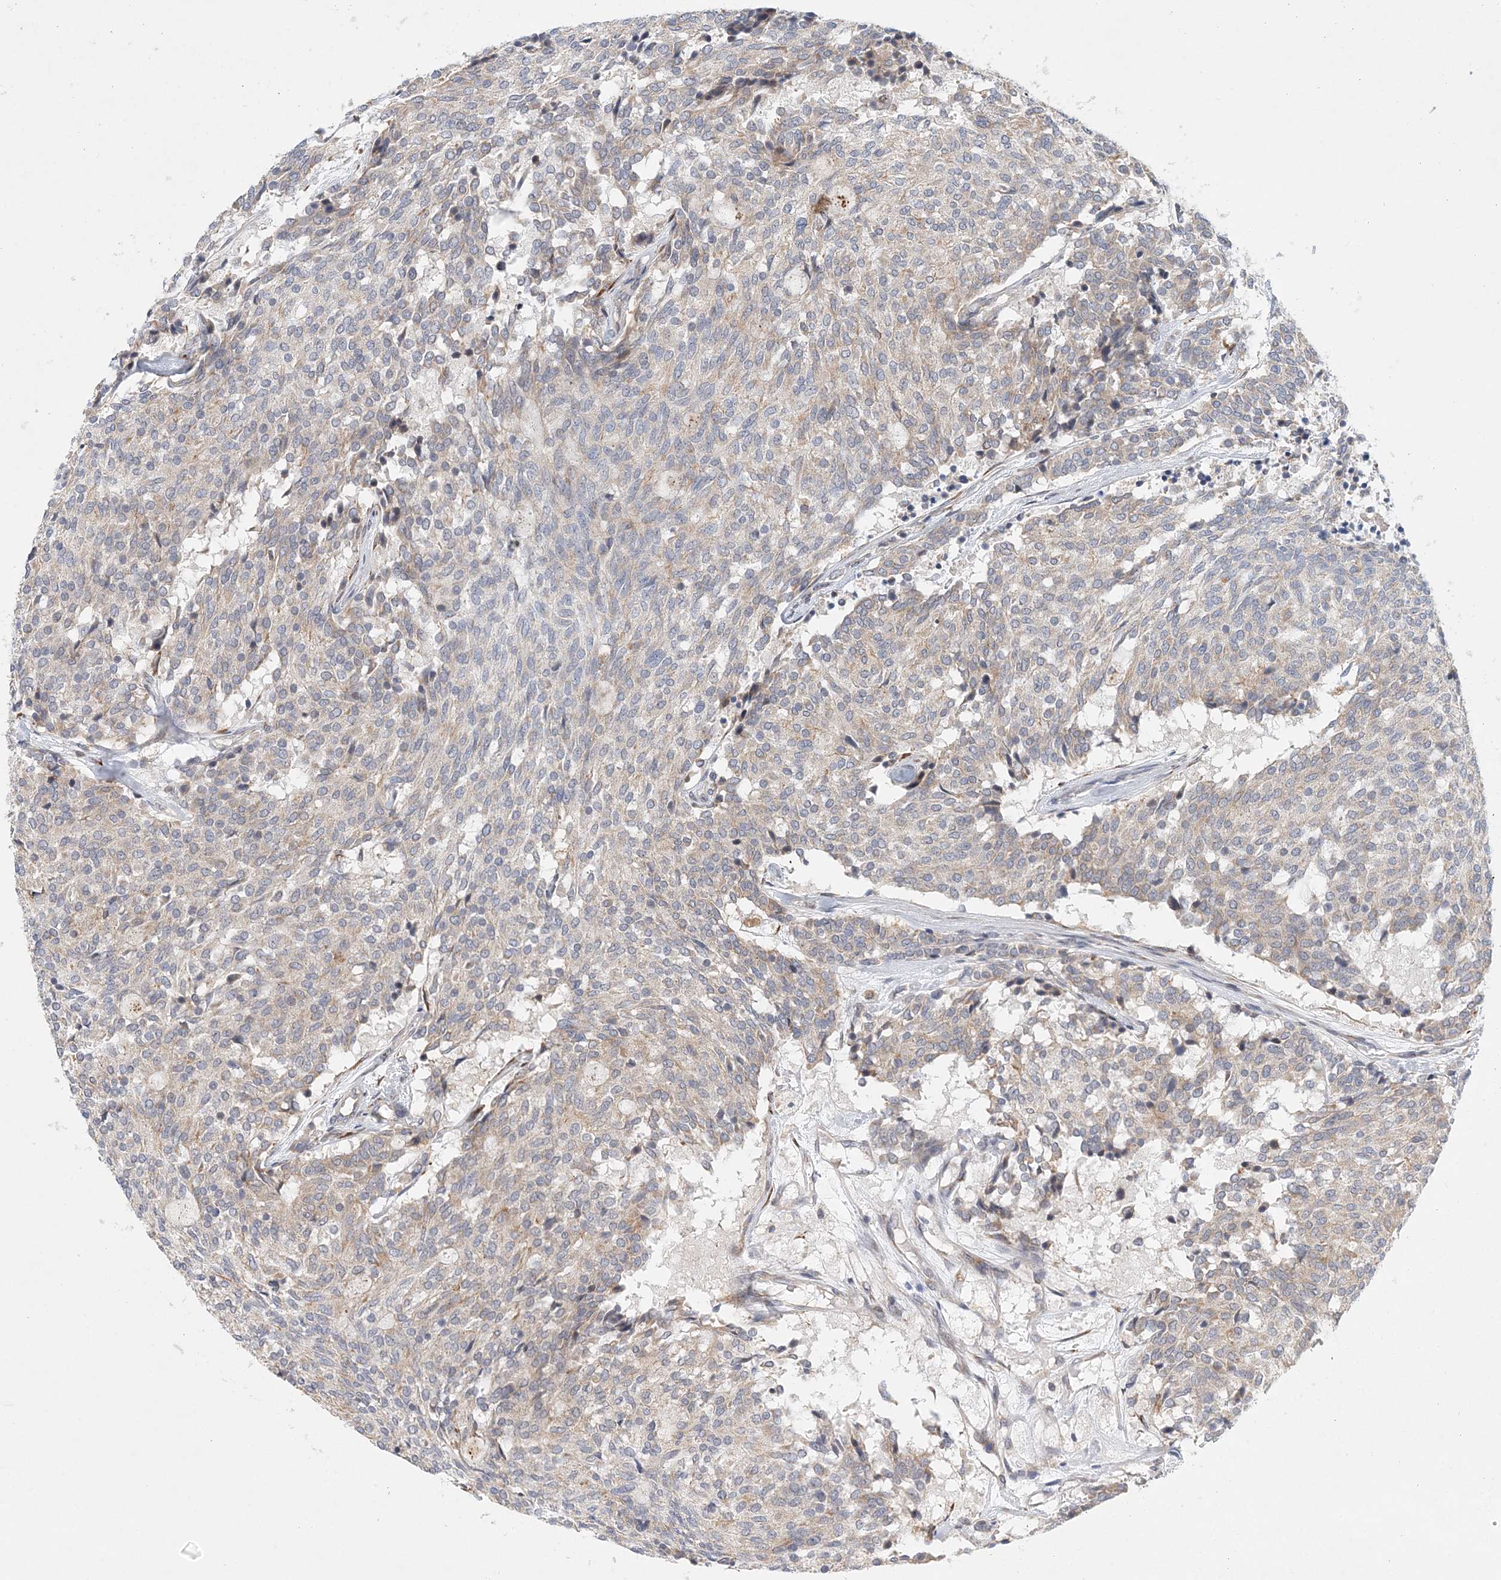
{"staining": {"intensity": "negative", "quantity": "none", "location": "none"}, "tissue": "carcinoid", "cell_type": "Tumor cells", "image_type": "cancer", "snomed": [{"axis": "morphology", "description": "Carcinoid, malignant, NOS"}, {"axis": "topography", "description": "Pancreas"}], "caption": "DAB immunohistochemical staining of carcinoid shows no significant expression in tumor cells. Nuclei are stained in blue.", "gene": "PCYOX1L", "patient": {"sex": "female", "age": 54}}